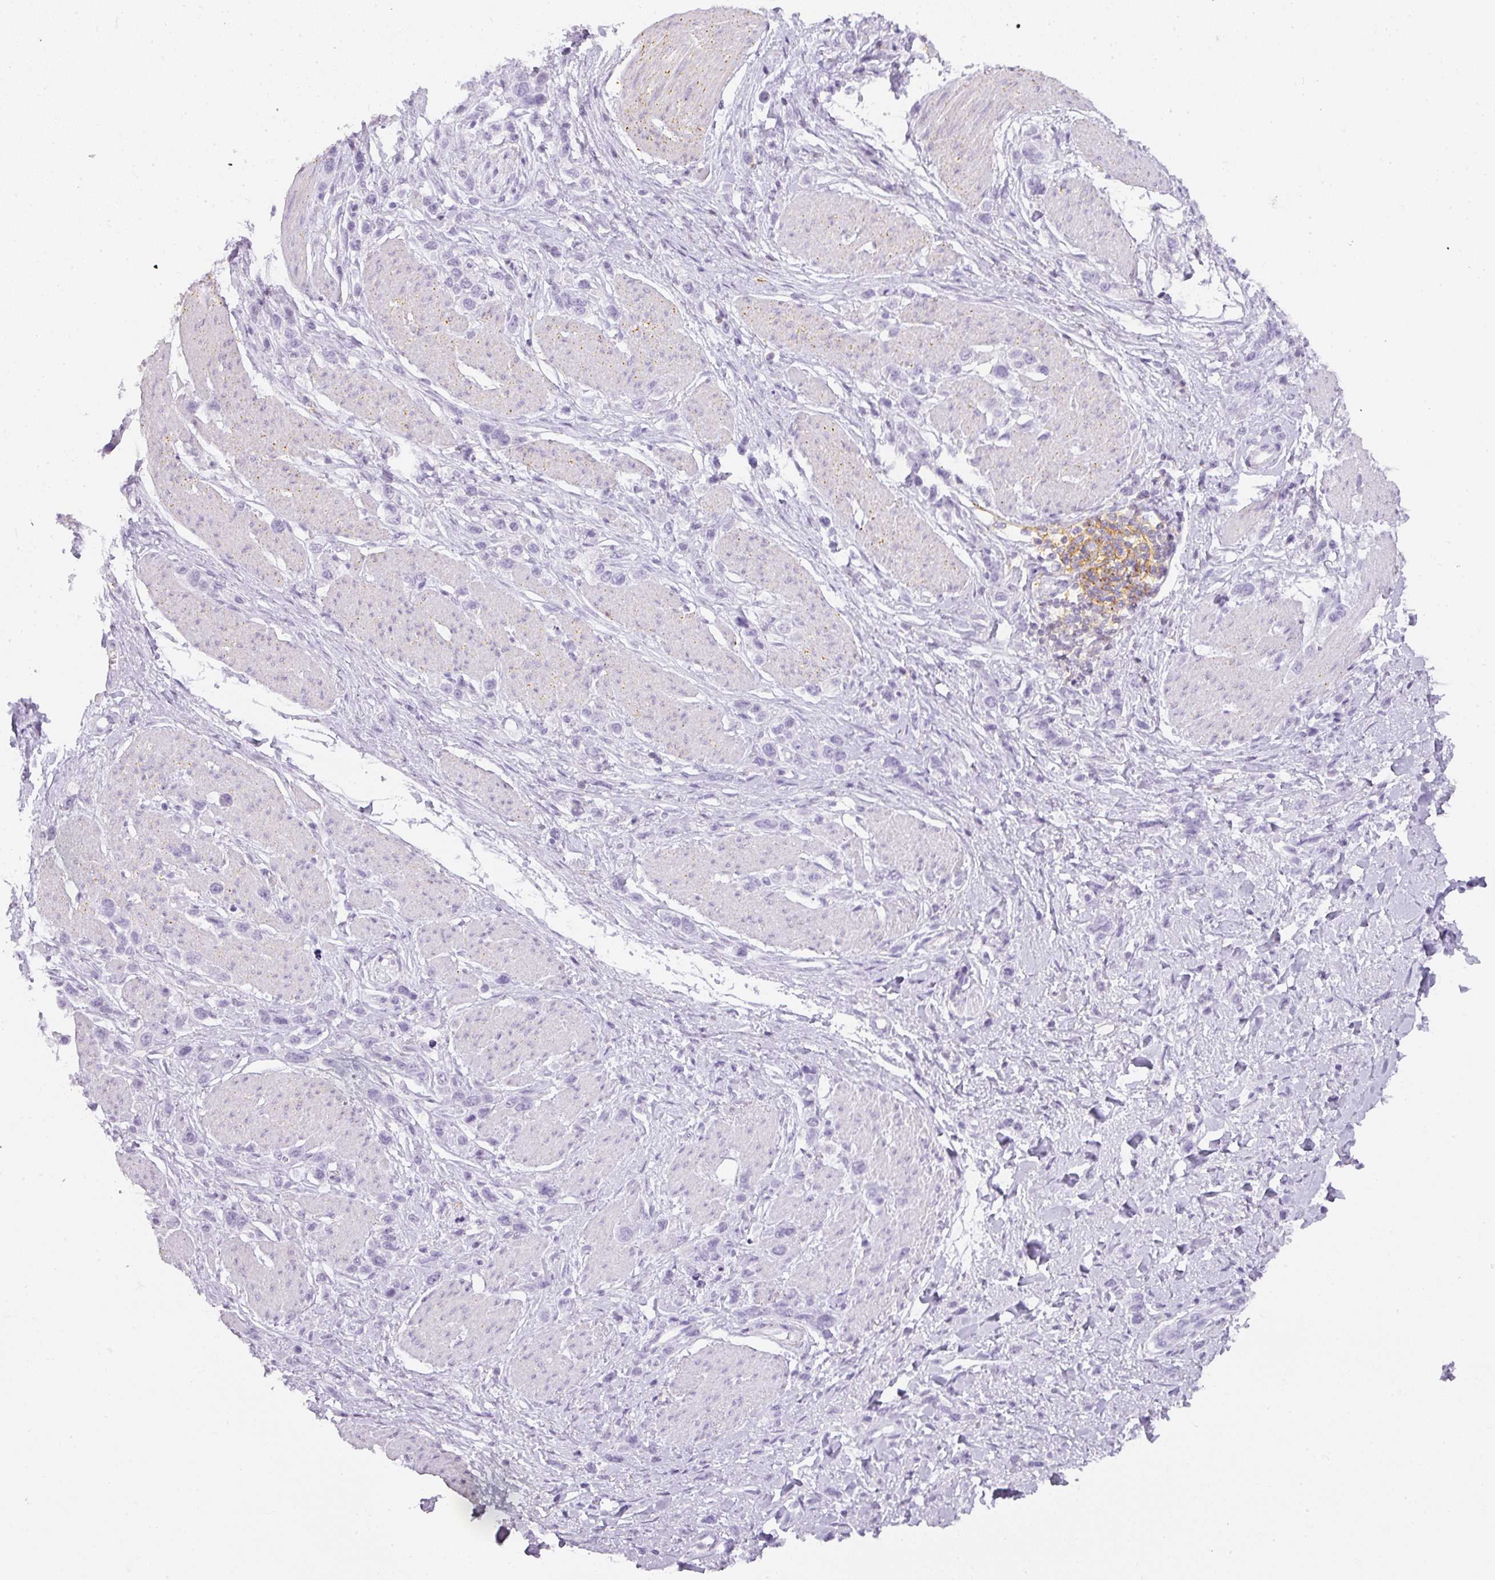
{"staining": {"intensity": "negative", "quantity": "none", "location": "none"}, "tissue": "stomach cancer", "cell_type": "Tumor cells", "image_type": "cancer", "snomed": [{"axis": "morphology", "description": "Adenocarcinoma, NOS"}, {"axis": "topography", "description": "Stomach"}], "caption": "Immunohistochemistry (IHC) histopathology image of adenocarcinoma (stomach) stained for a protein (brown), which demonstrates no expression in tumor cells.", "gene": "TMEM42", "patient": {"sex": "female", "age": 65}}